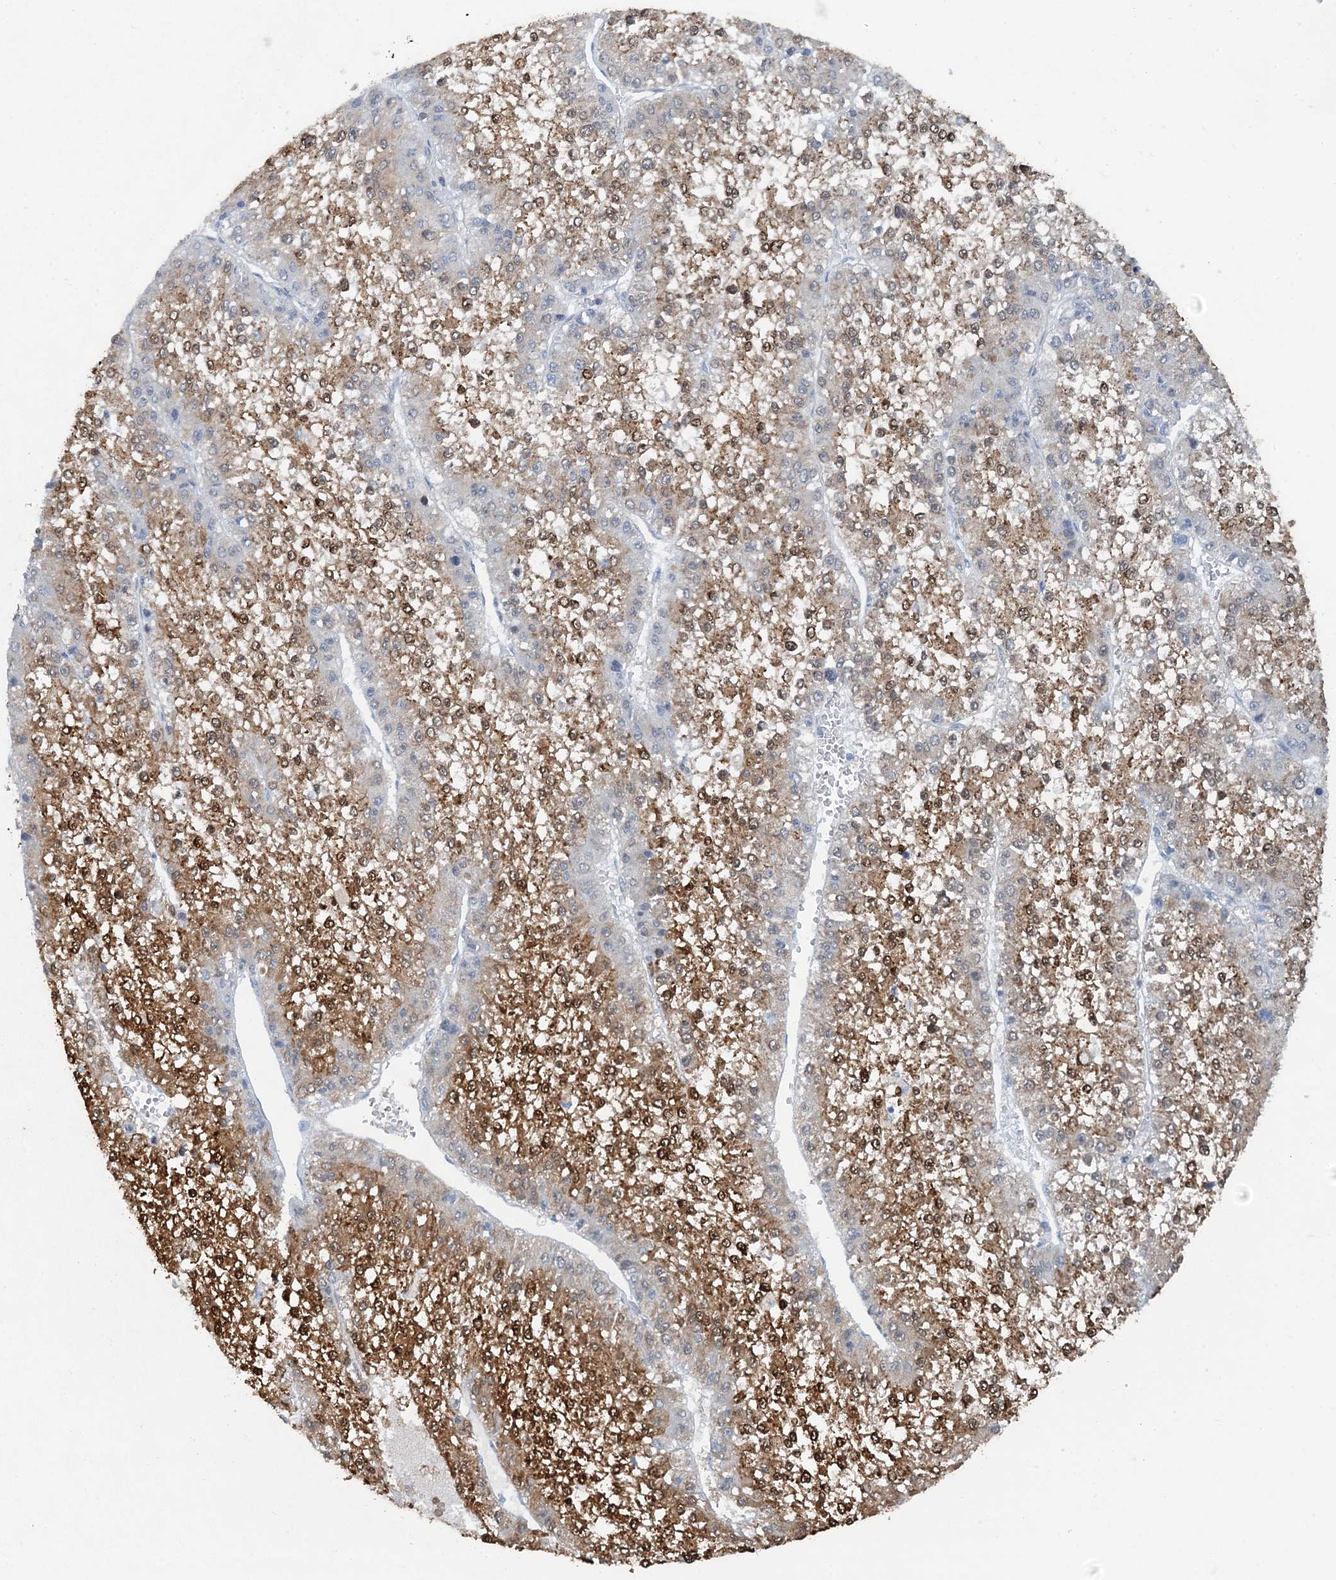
{"staining": {"intensity": "moderate", "quantity": ">75%", "location": "cytoplasmic/membranous,nuclear"}, "tissue": "liver cancer", "cell_type": "Tumor cells", "image_type": "cancer", "snomed": [{"axis": "morphology", "description": "Carcinoma, Hepatocellular, NOS"}, {"axis": "topography", "description": "Liver"}], "caption": "DAB (3,3'-diaminobenzidine) immunohistochemical staining of liver cancer reveals moderate cytoplasmic/membranous and nuclear protein expression in approximately >75% of tumor cells. Using DAB (3,3'-diaminobenzidine) (brown) and hematoxylin (blue) stains, captured at high magnification using brightfield microscopy.", "gene": "POGLUT3", "patient": {"sex": "female", "age": 73}}